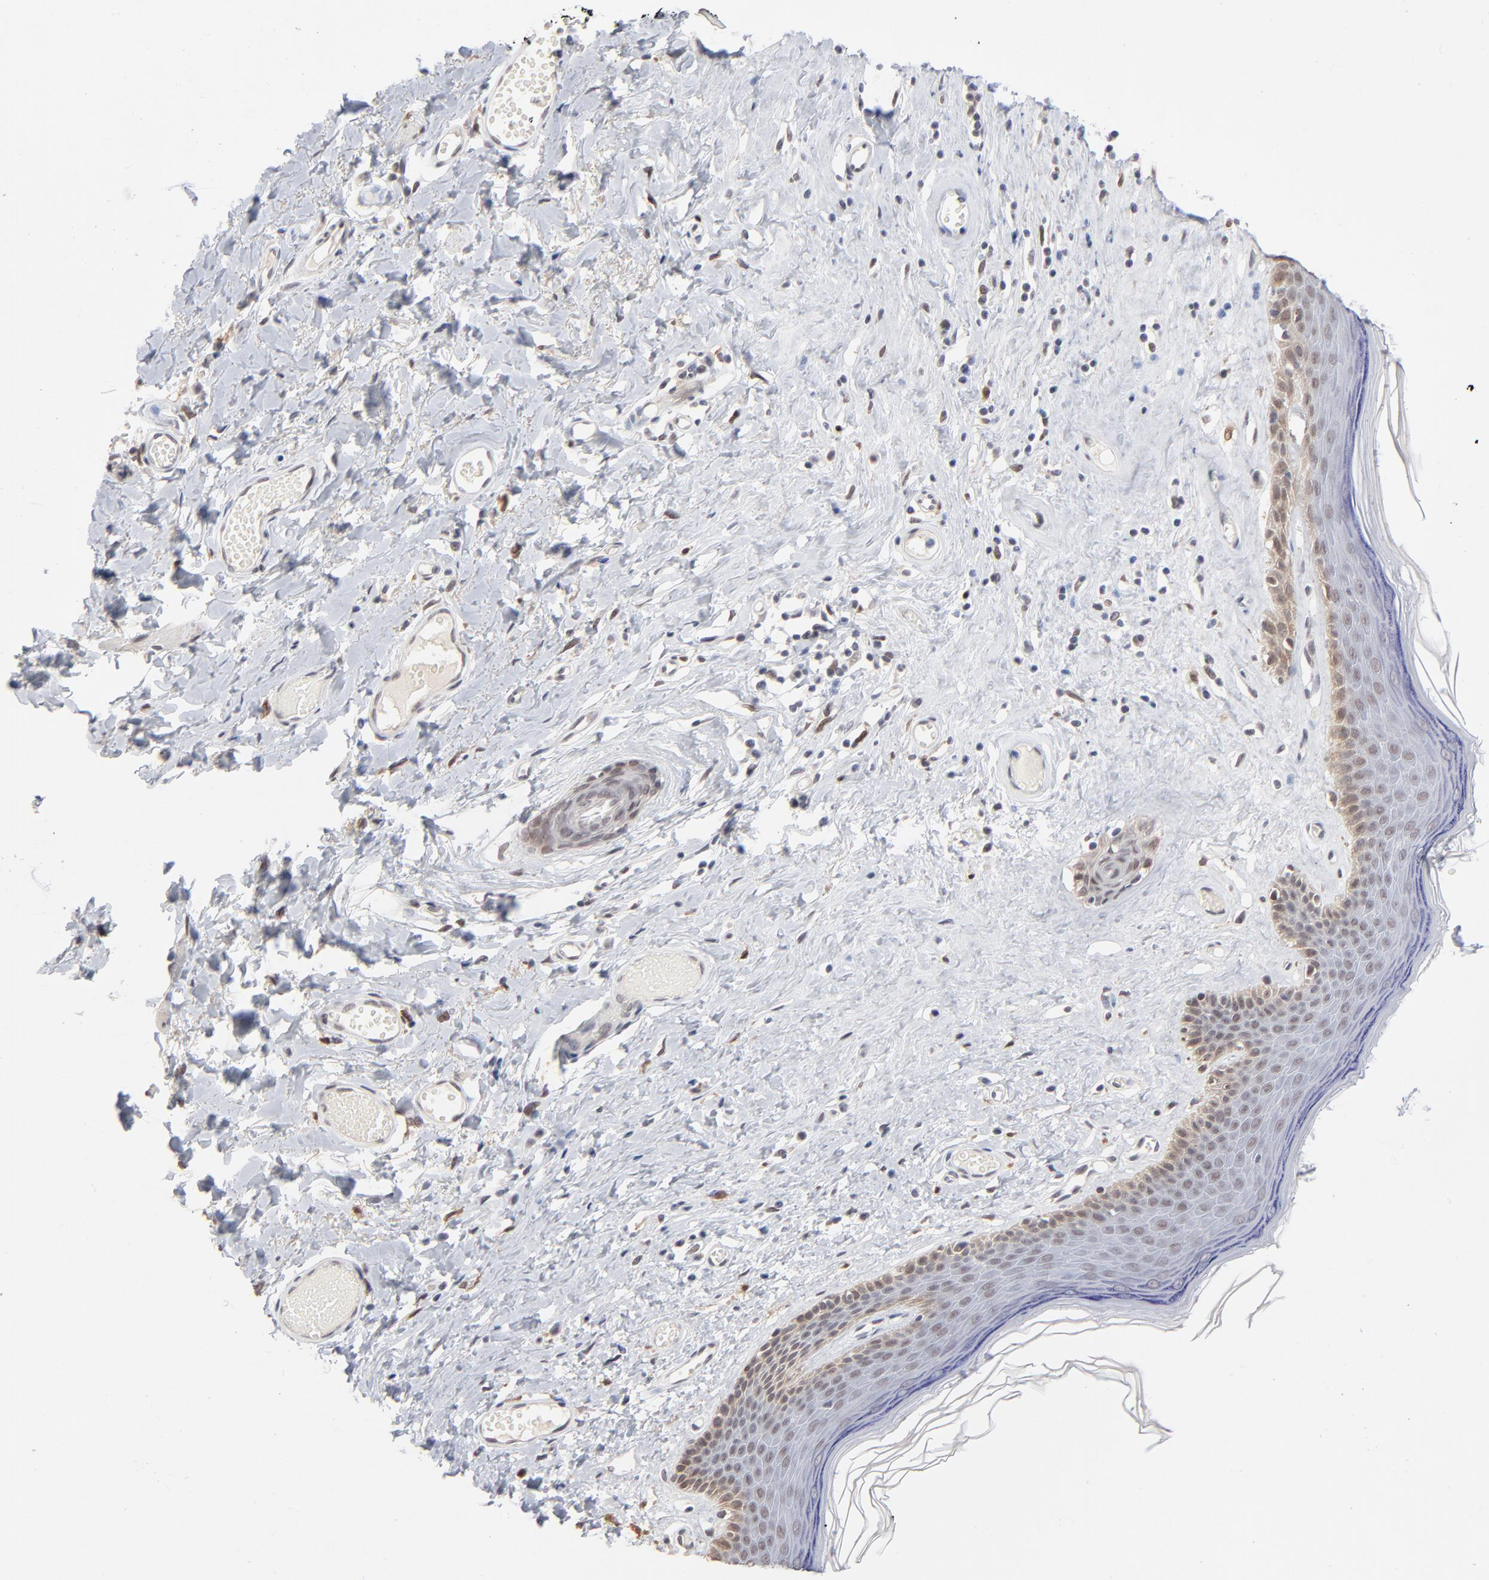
{"staining": {"intensity": "weak", "quantity": "<25%", "location": "cytoplasmic/membranous,nuclear"}, "tissue": "skin", "cell_type": "Epidermal cells", "image_type": "normal", "snomed": [{"axis": "morphology", "description": "Normal tissue, NOS"}, {"axis": "morphology", "description": "Inflammation, NOS"}, {"axis": "topography", "description": "Vulva"}], "caption": "An image of skin stained for a protein exhibits no brown staining in epidermal cells.", "gene": "MBIP", "patient": {"sex": "female", "age": 84}}